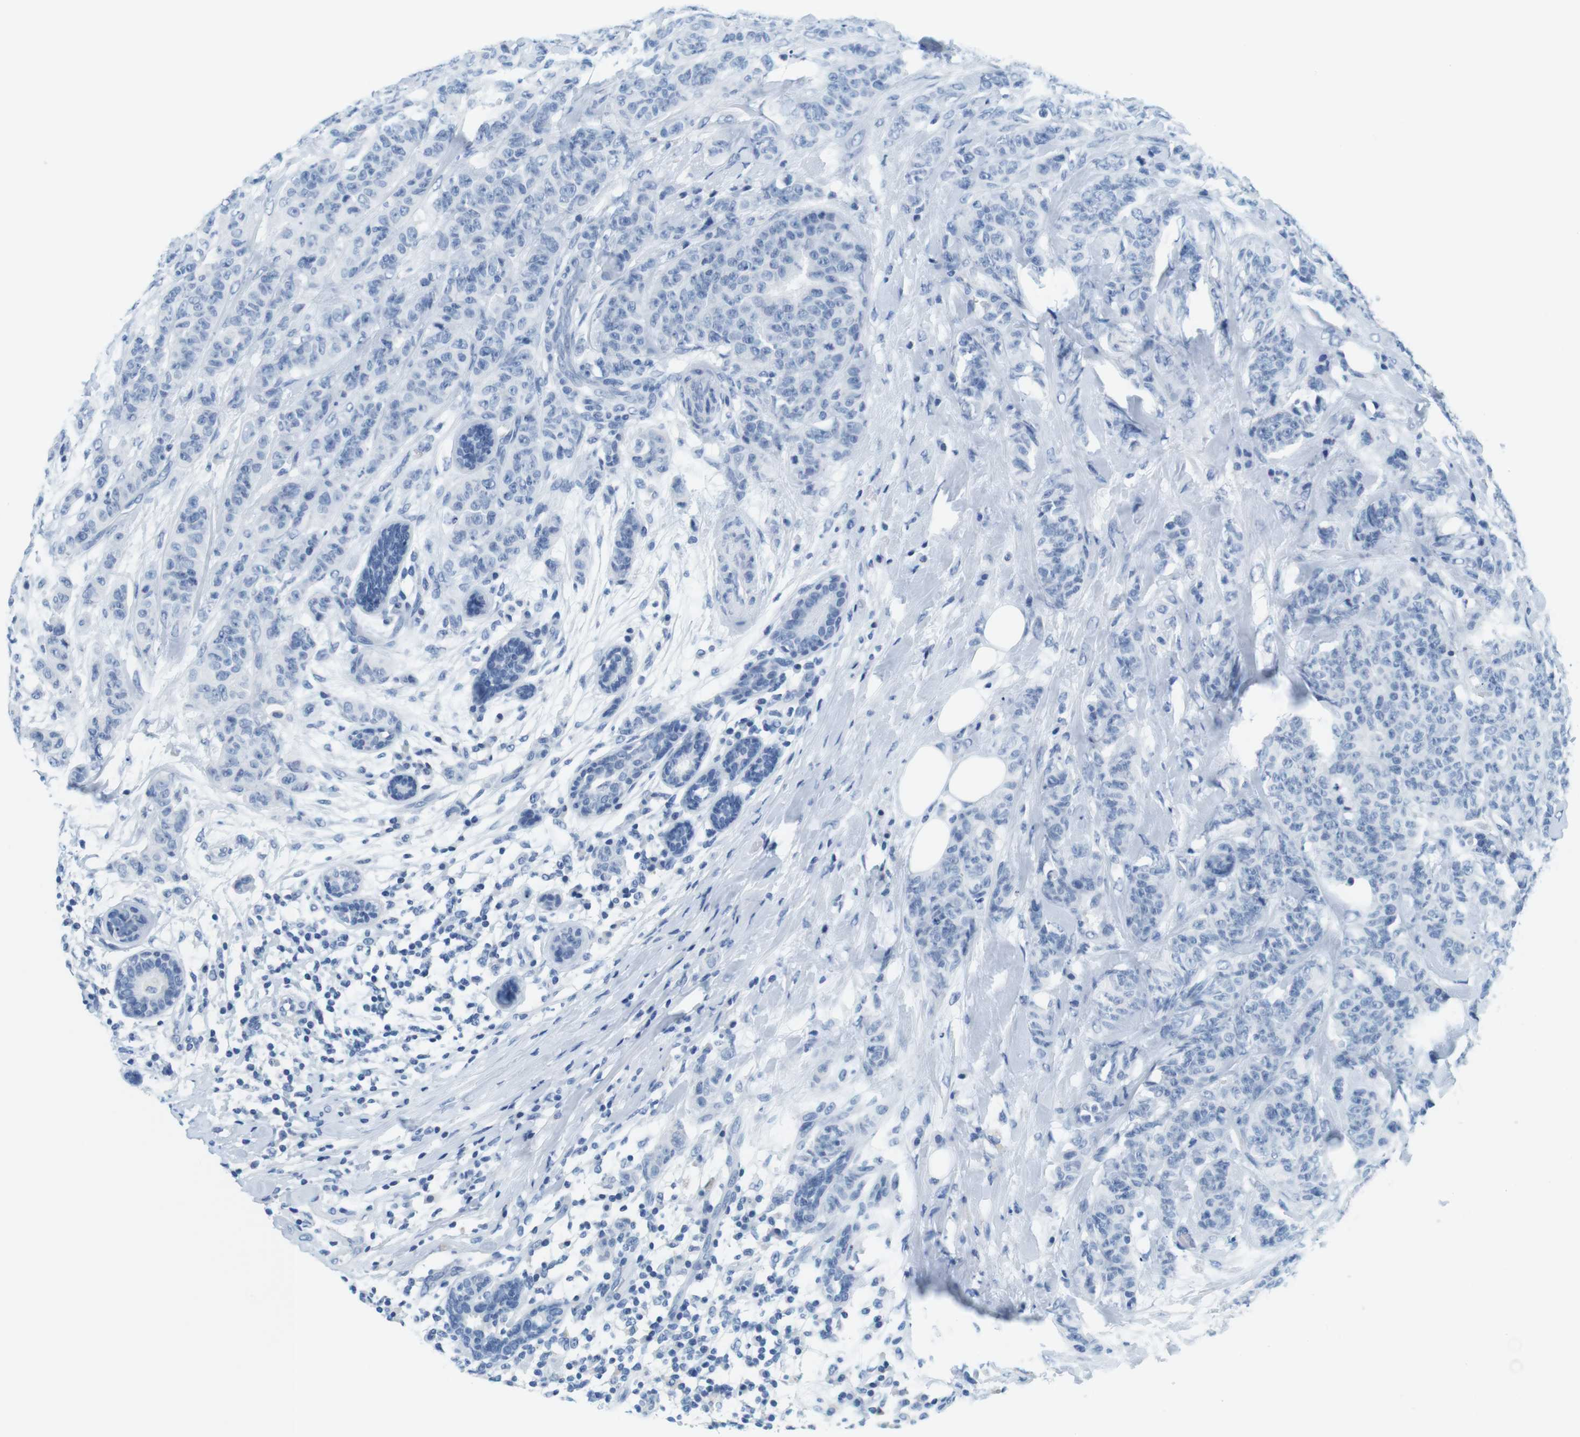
{"staining": {"intensity": "negative", "quantity": "none", "location": "none"}, "tissue": "breast cancer", "cell_type": "Tumor cells", "image_type": "cancer", "snomed": [{"axis": "morphology", "description": "Normal tissue, NOS"}, {"axis": "morphology", "description": "Duct carcinoma"}, {"axis": "topography", "description": "Breast"}], "caption": "Breast cancer (infiltrating ductal carcinoma) stained for a protein using immunohistochemistry demonstrates no expression tumor cells.", "gene": "CYP2C9", "patient": {"sex": "female", "age": 40}}